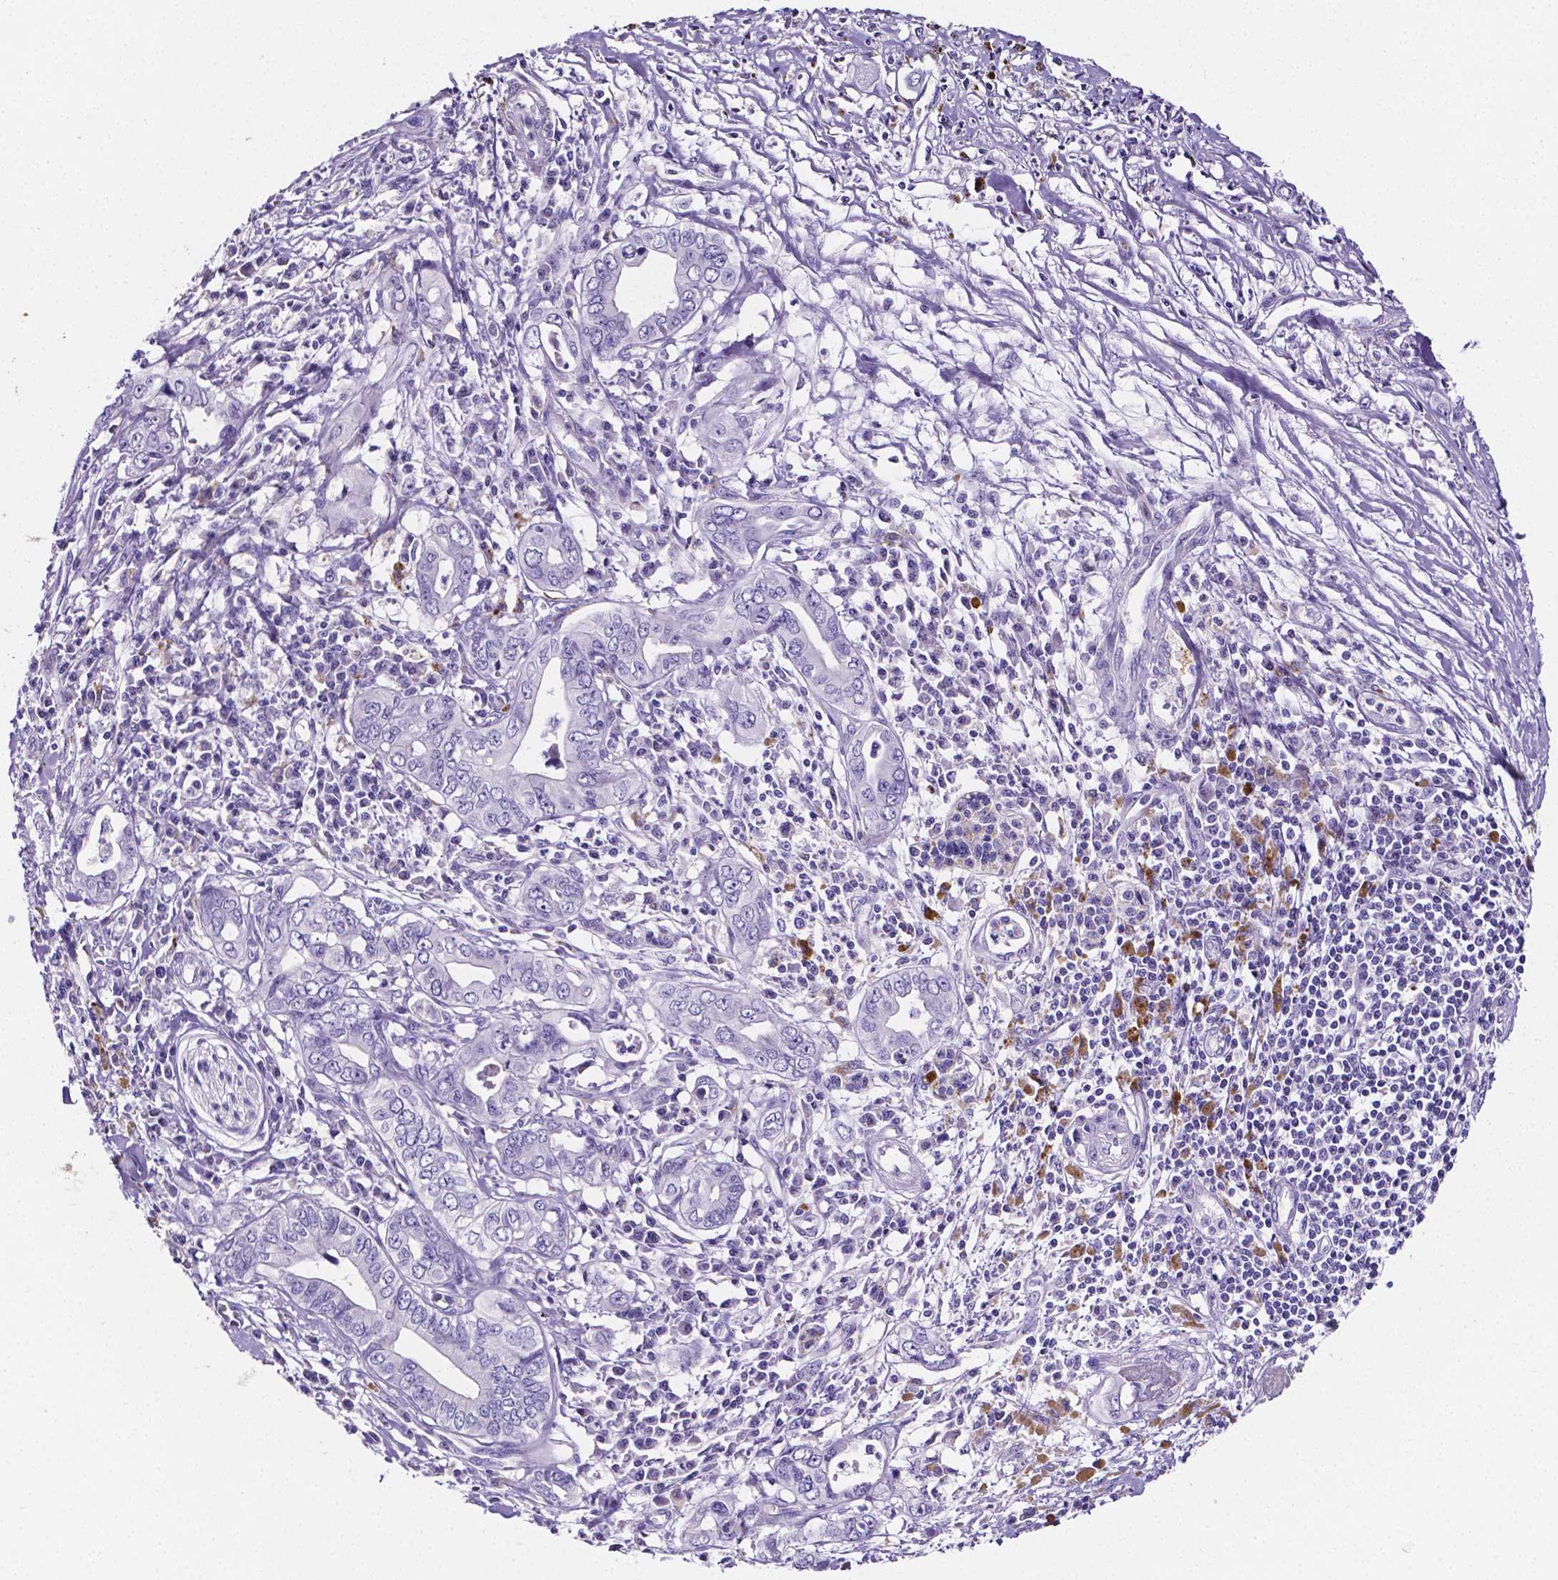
{"staining": {"intensity": "negative", "quantity": "none", "location": "none"}, "tissue": "pancreatic cancer", "cell_type": "Tumor cells", "image_type": "cancer", "snomed": [{"axis": "morphology", "description": "Adenocarcinoma, NOS"}, {"axis": "topography", "description": "Pancreas"}], "caption": "An immunohistochemistry (IHC) micrograph of adenocarcinoma (pancreatic) is shown. There is no staining in tumor cells of adenocarcinoma (pancreatic). The staining was performed using DAB (3,3'-diaminobenzidine) to visualize the protein expression in brown, while the nuclei were stained in blue with hematoxylin (Magnification: 20x).", "gene": "NRGN", "patient": {"sex": "male", "age": 68}}